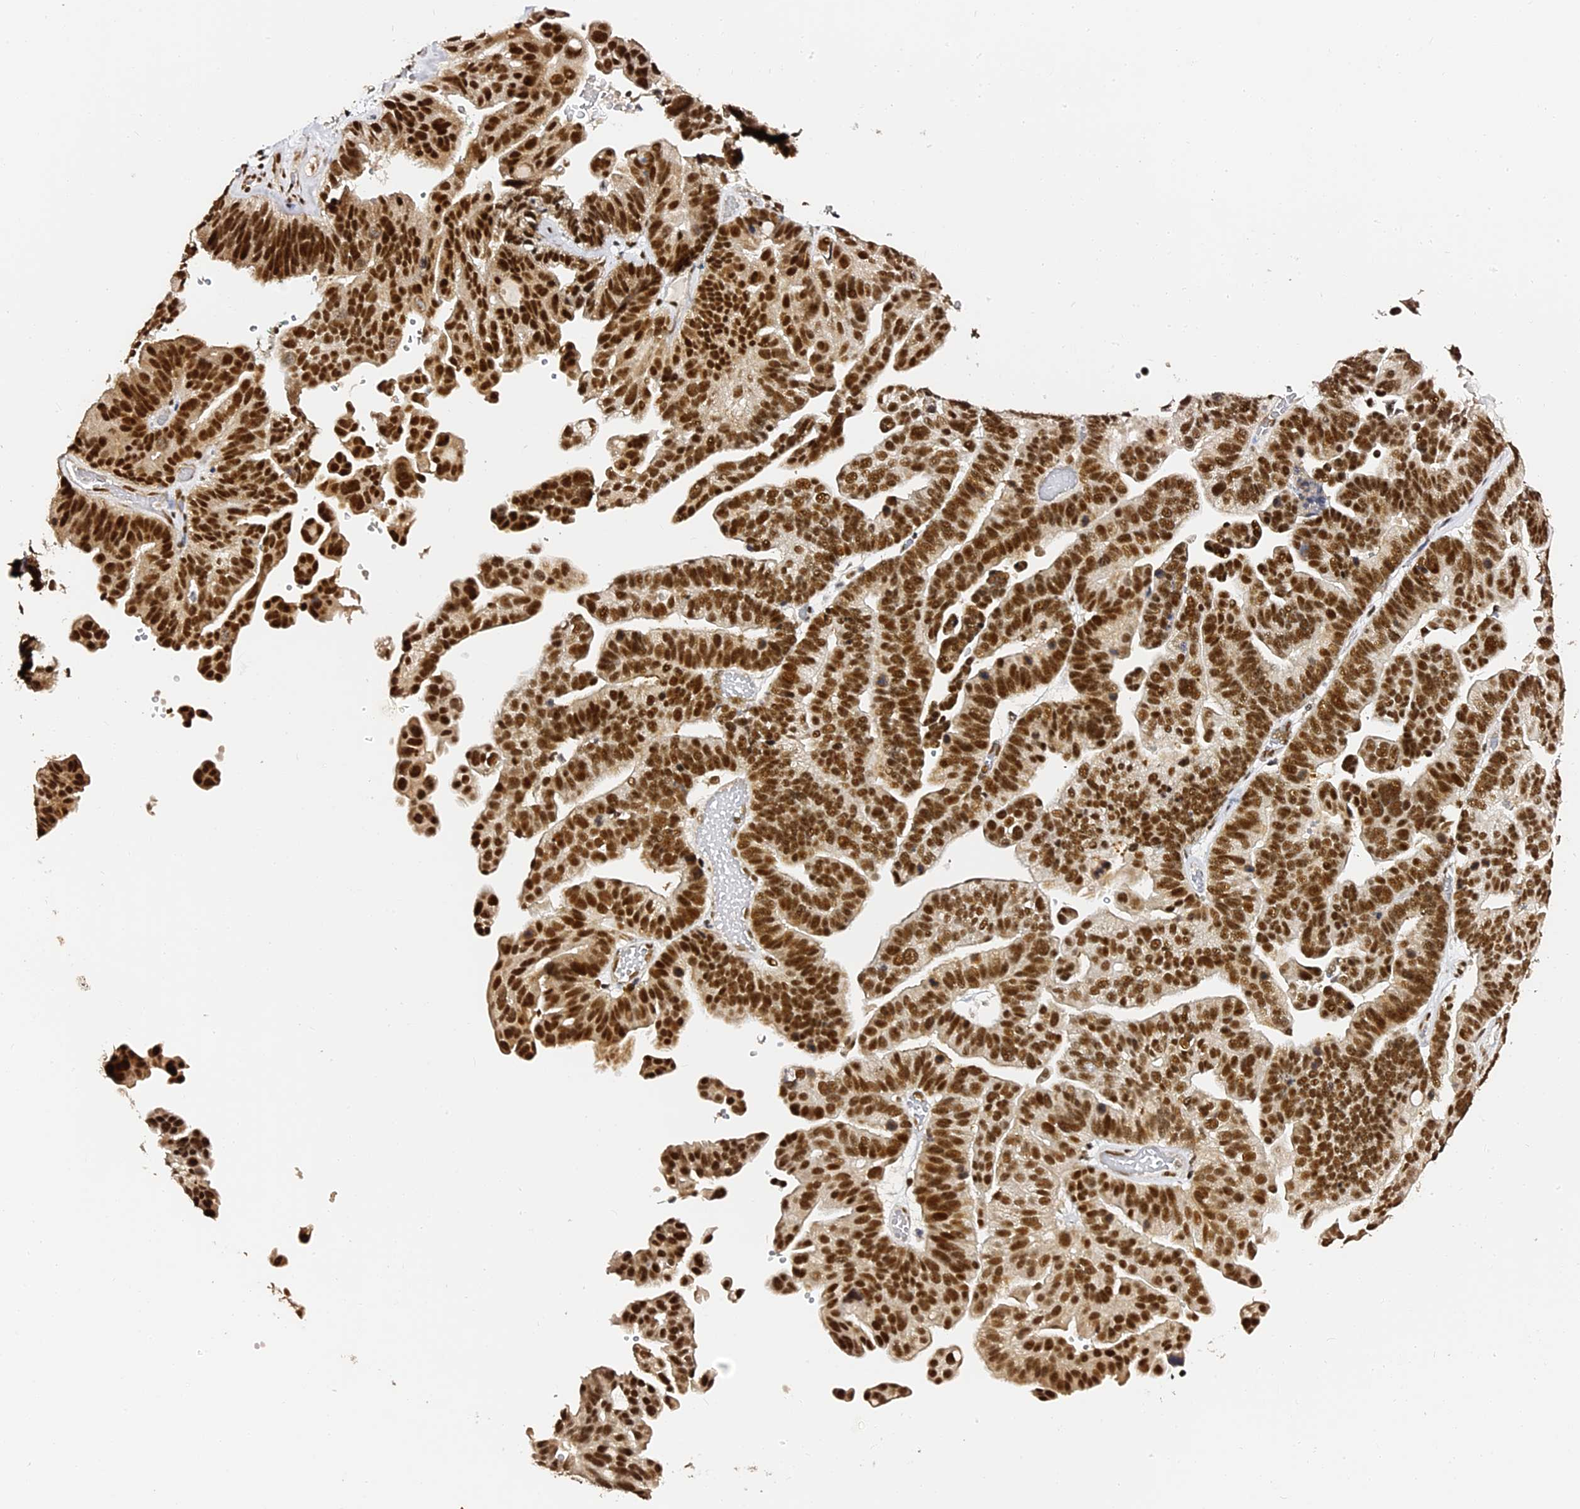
{"staining": {"intensity": "strong", "quantity": ">75%", "location": "nuclear"}, "tissue": "ovarian cancer", "cell_type": "Tumor cells", "image_type": "cancer", "snomed": [{"axis": "morphology", "description": "Cystadenocarcinoma, serous, NOS"}, {"axis": "topography", "description": "Ovary"}], "caption": "A high-resolution photomicrograph shows IHC staining of serous cystadenocarcinoma (ovarian), which demonstrates strong nuclear positivity in approximately >75% of tumor cells. (DAB IHC with brightfield microscopy, high magnification).", "gene": "MCRS1", "patient": {"sex": "female", "age": 56}}